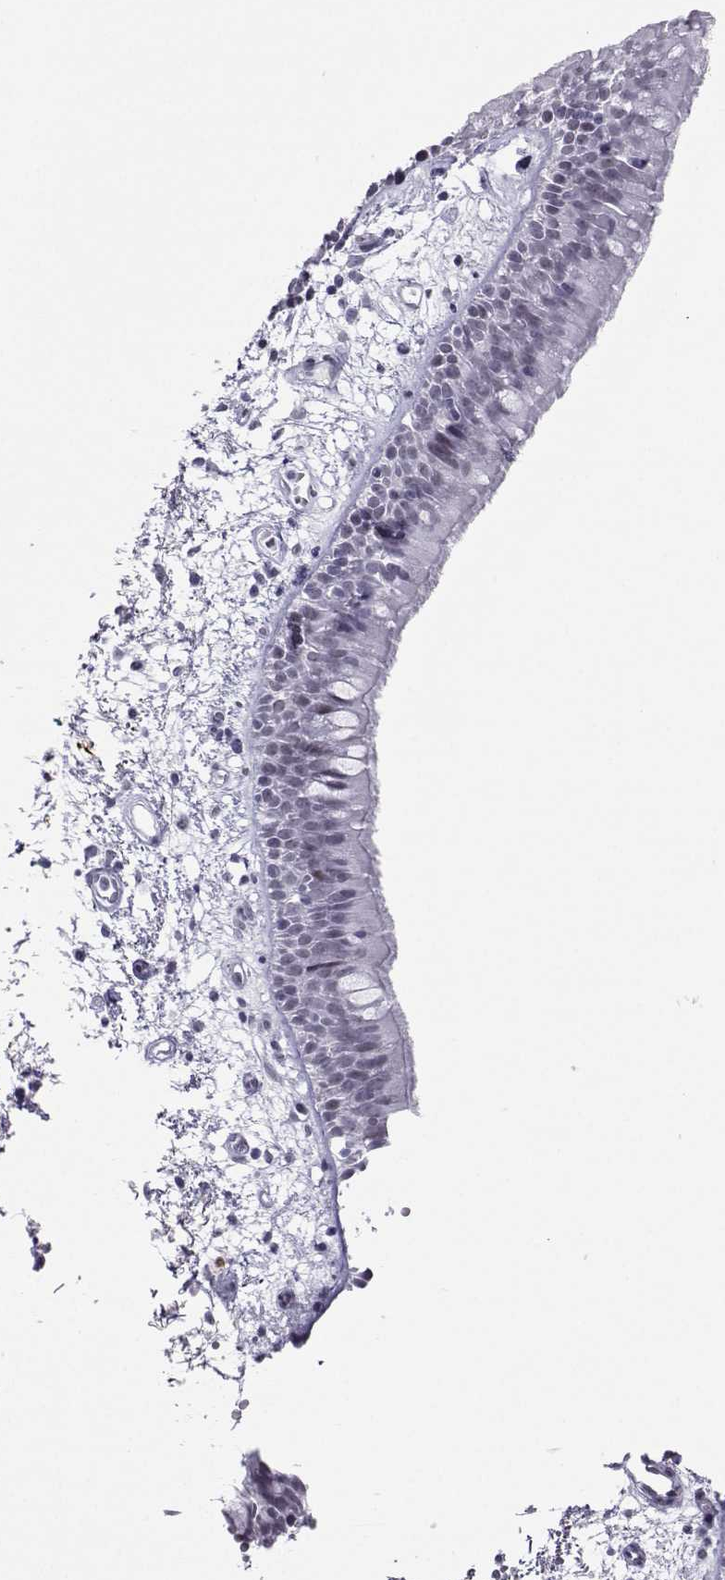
{"staining": {"intensity": "moderate", "quantity": "<25%", "location": "nuclear"}, "tissue": "bronchus", "cell_type": "Respiratory epithelial cells", "image_type": "normal", "snomed": [{"axis": "morphology", "description": "Normal tissue, NOS"}, {"axis": "morphology", "description": "Squamous cell carcinoma, NOS"}, {"axis": "topography", "description": "Cartilage tissue"}, {"axis": "topography", "description": "Bronchus"}, {"axis": "topography", "description": "Lung"}], "caption": "Human bronchus stained for a protein (brown) exhibits moderate nuclear positive staining in about <25% of respiratory epithelial cells.", "gene": "LORICRIN", "patient": {"sex": "male", "age": 66}}